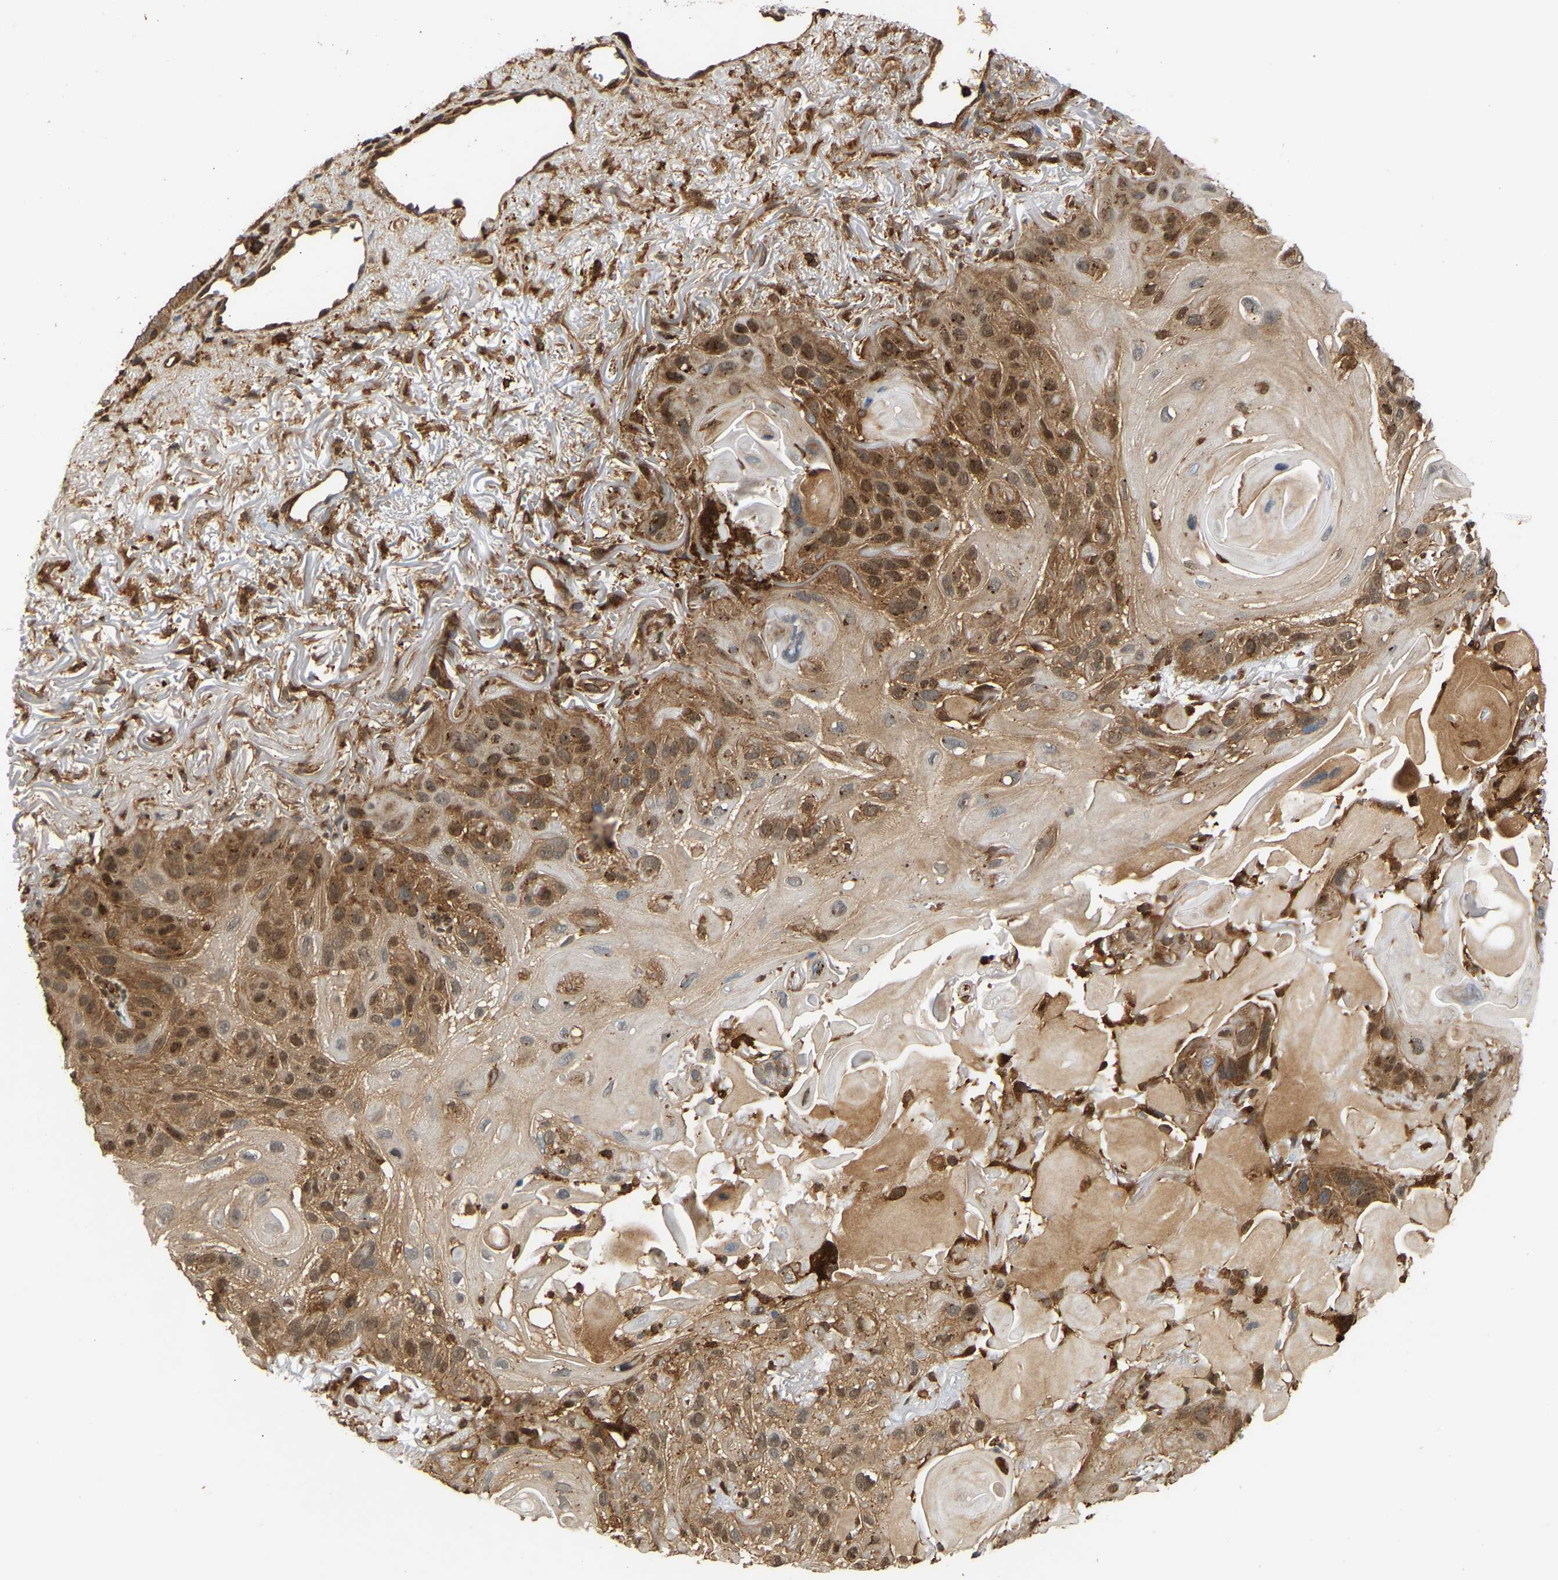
{"staining": {"intensity": "moderate", "quantity": ">75%", "location": "cytoplasmic/membranous"}, "tissue": "skin cancer", "cell_type": "Tumor cells", "image_type": "cancer", "snomed": [{"axis": "morphology", "description": "Squamous cell carcinoma, NOS"}, {"axis": "topography", "description": "Skin"}], "caption": "Immunohistochemical staining of human skin cancer exhibits moderate cytoplasmic/membranous protein expression in approximately >75% of tumor cells.", "gene": "GOPC", "patient": {"sex": "female", "age": 77}}